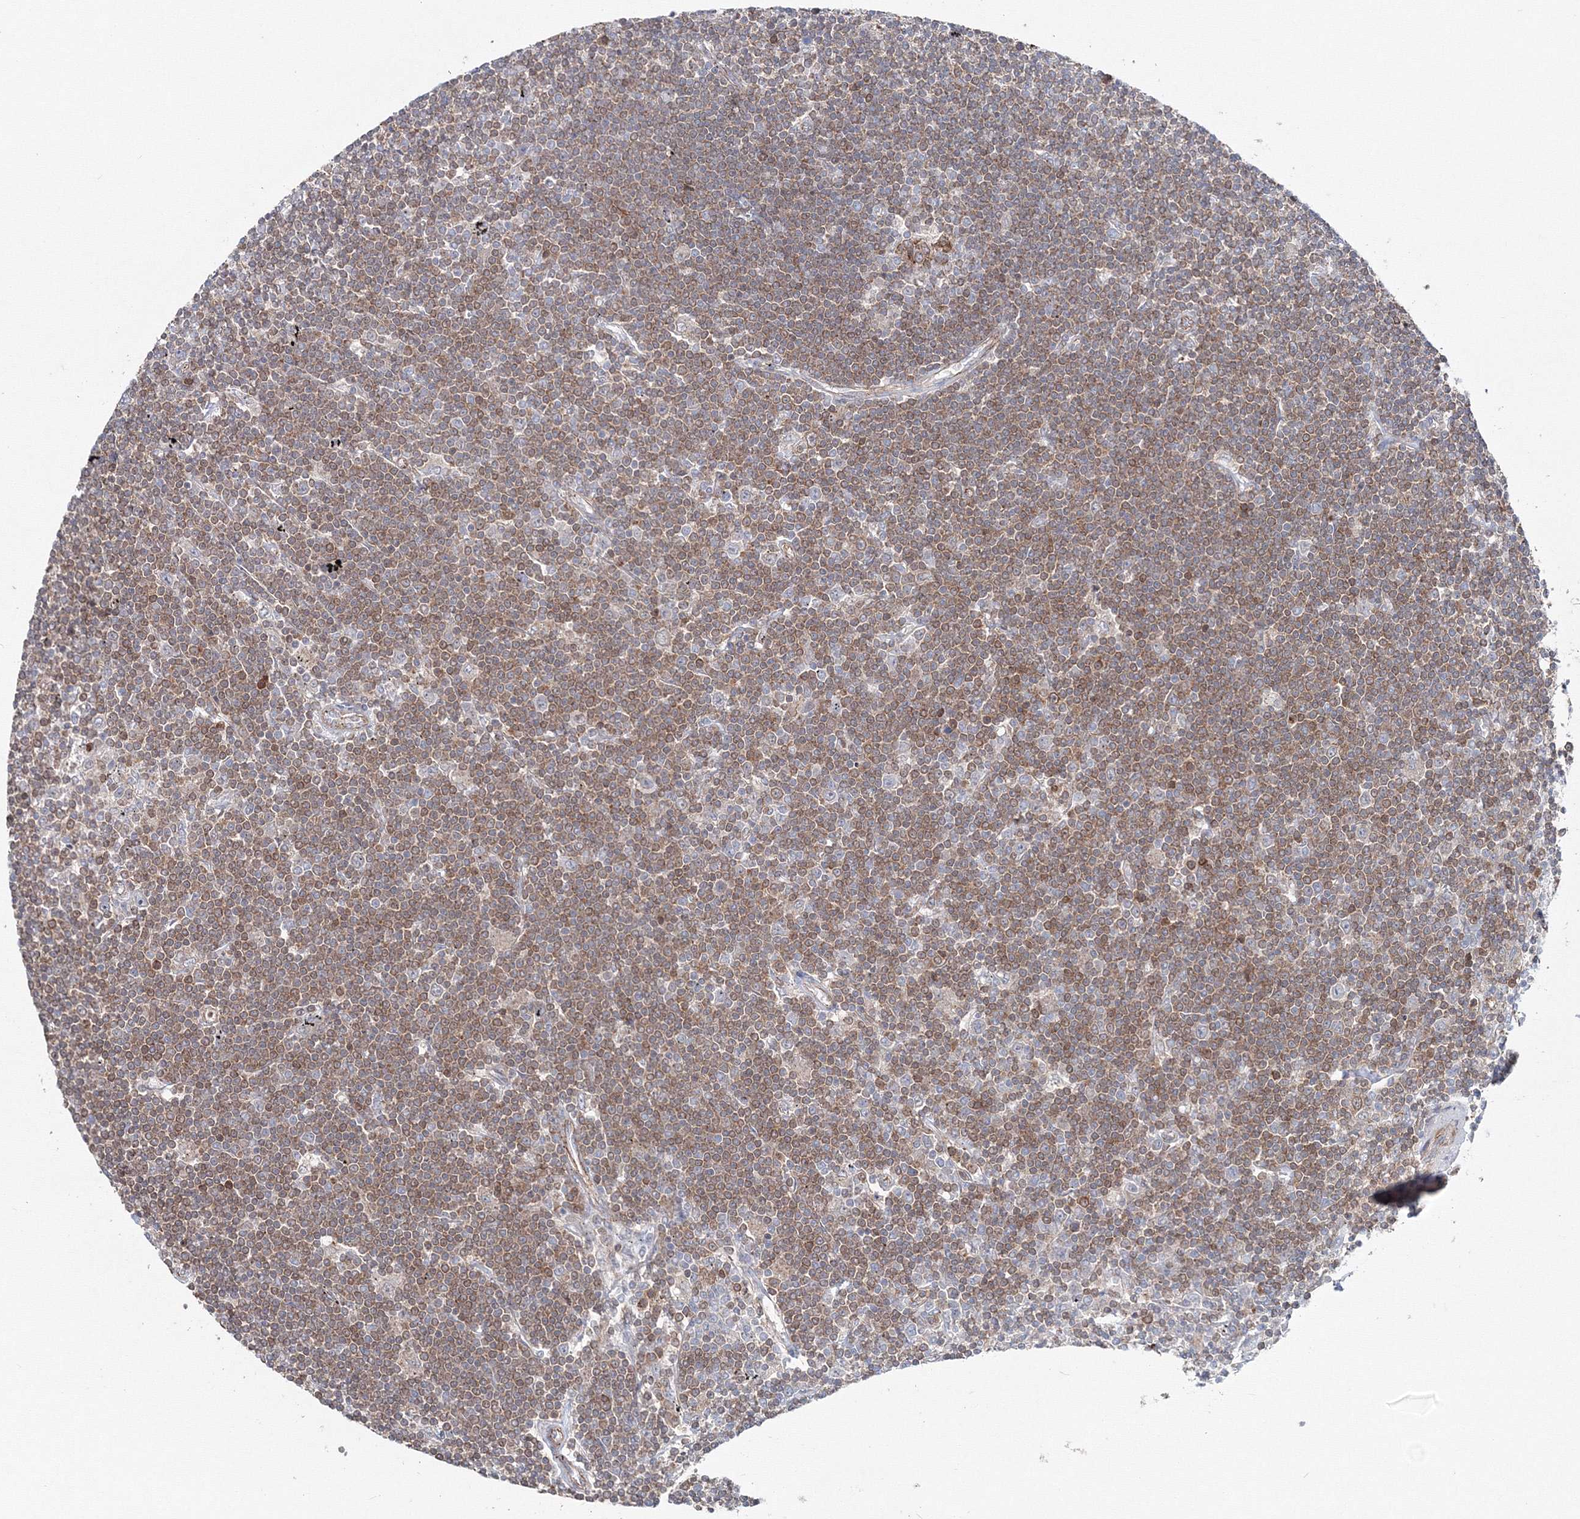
{"staining": {"intensity": "moderate", "quantity": ">75%", "location": "cytoplasmic/membranous"}, "tissue": "lymphoma", "cell_type": "Tumor cells", "image_type": "cancer", "snomed": [{"axis": "morphology", "description": "Malignant lymphoma, non-Hodgkin's type, Low grade"}, {"axis": "topography", "description": "Spleen"}], "caption": "This micrograph exhibits immunohistochemistry staining of malignant lymphoma, non-Hodgkin's type (low-grade), with medium moderate cytoplasmic/membranous staining in approximately >75% of tumor cells.", "gene": "GGA2", "patient": {"sex": "male", "age": 76}}